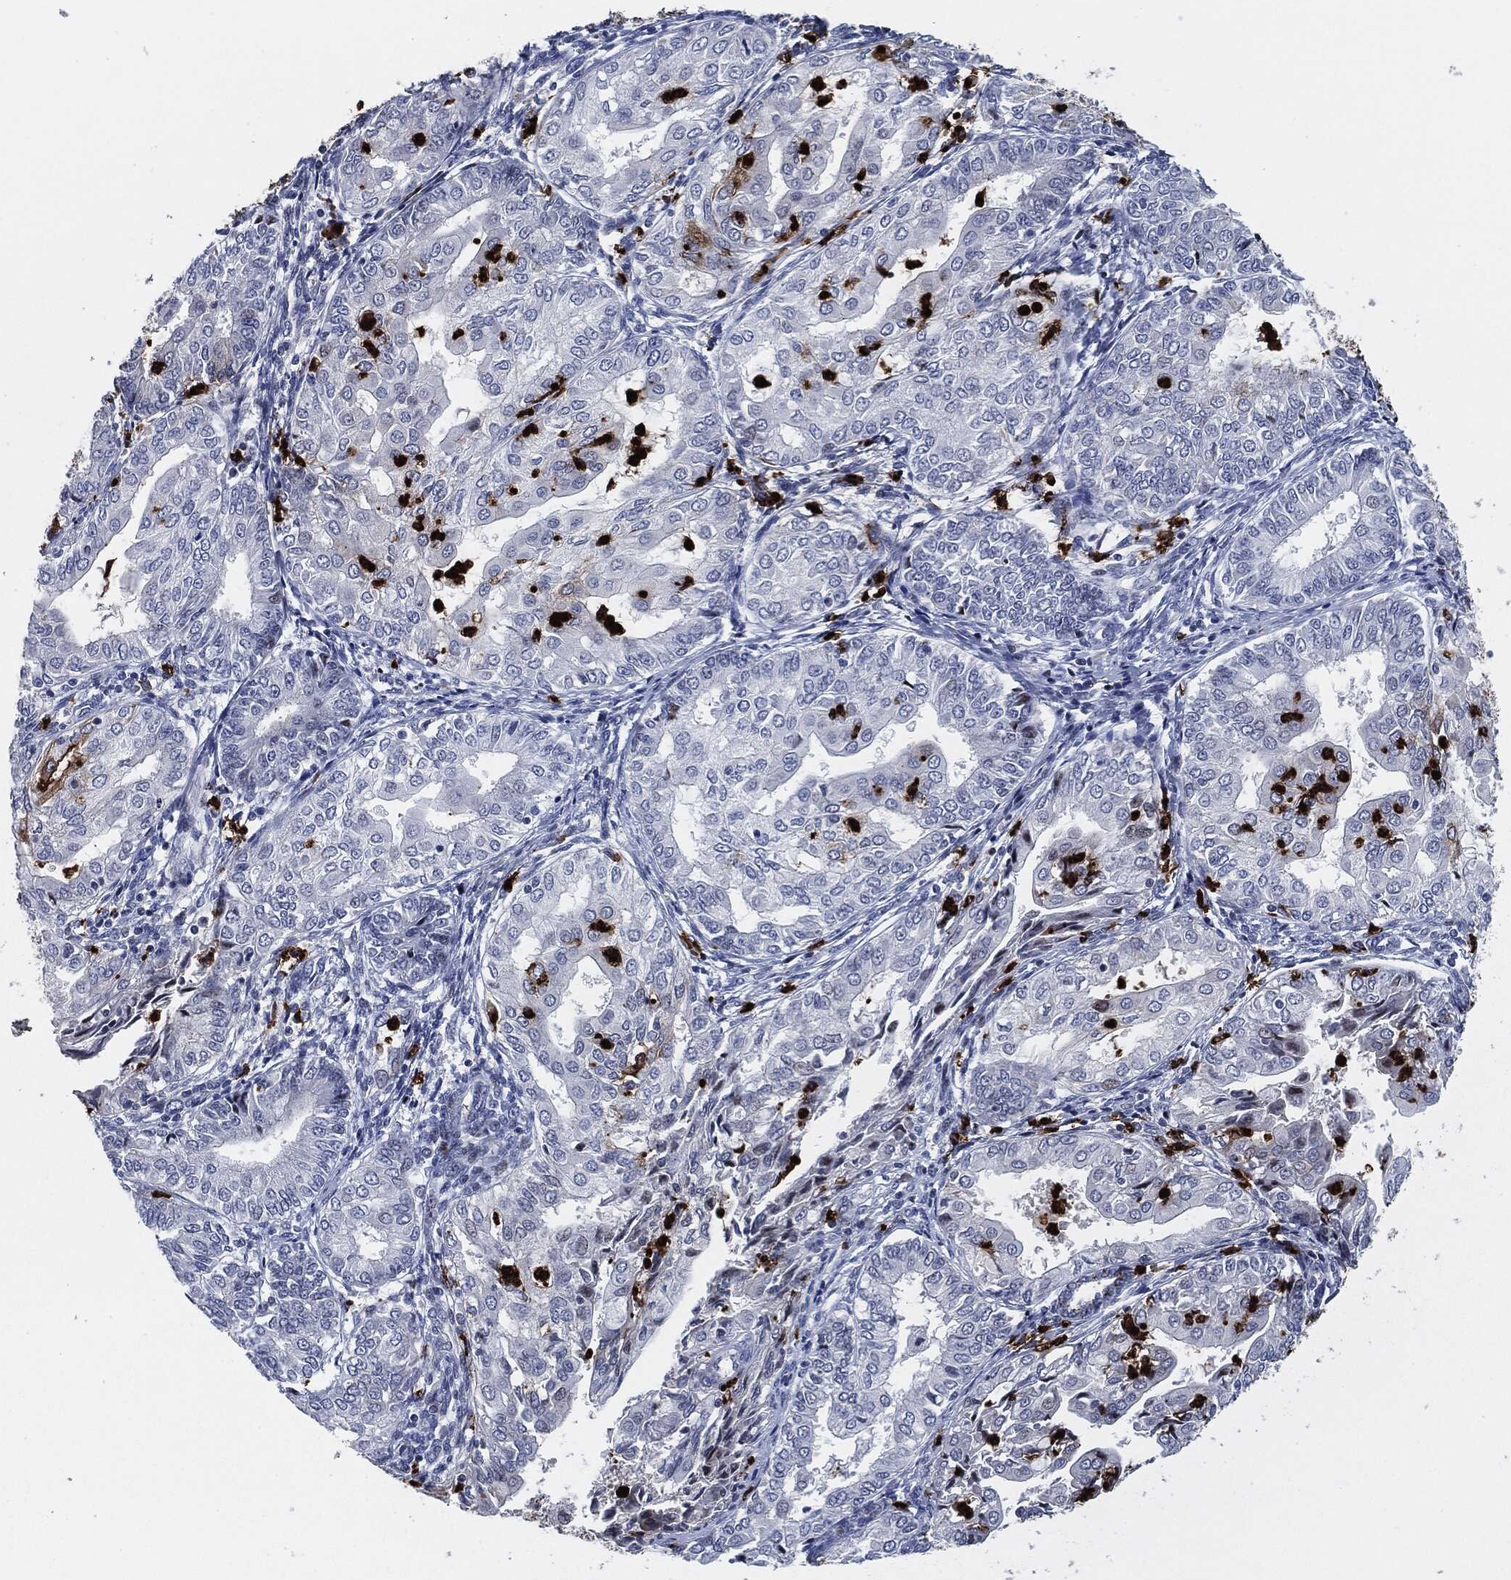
{"staining": {"intensity": "negative", "quantity": "none", "location": "none"}, "tissue": "endometrial cancer", "cell_type": "Tumor cells", "image_type": "cancer", "snomed": [{"axis": "morphology", "description": "Adenocarcinoma, NOS"}, {"axis": "topography", "description": "Endometrium"}], "caption": "This is an IHC micrograph of endometrial cancer. There is no expression in tumor cells.", "gene": "MPO", "patient": {"sex": "female", "age": 68}}